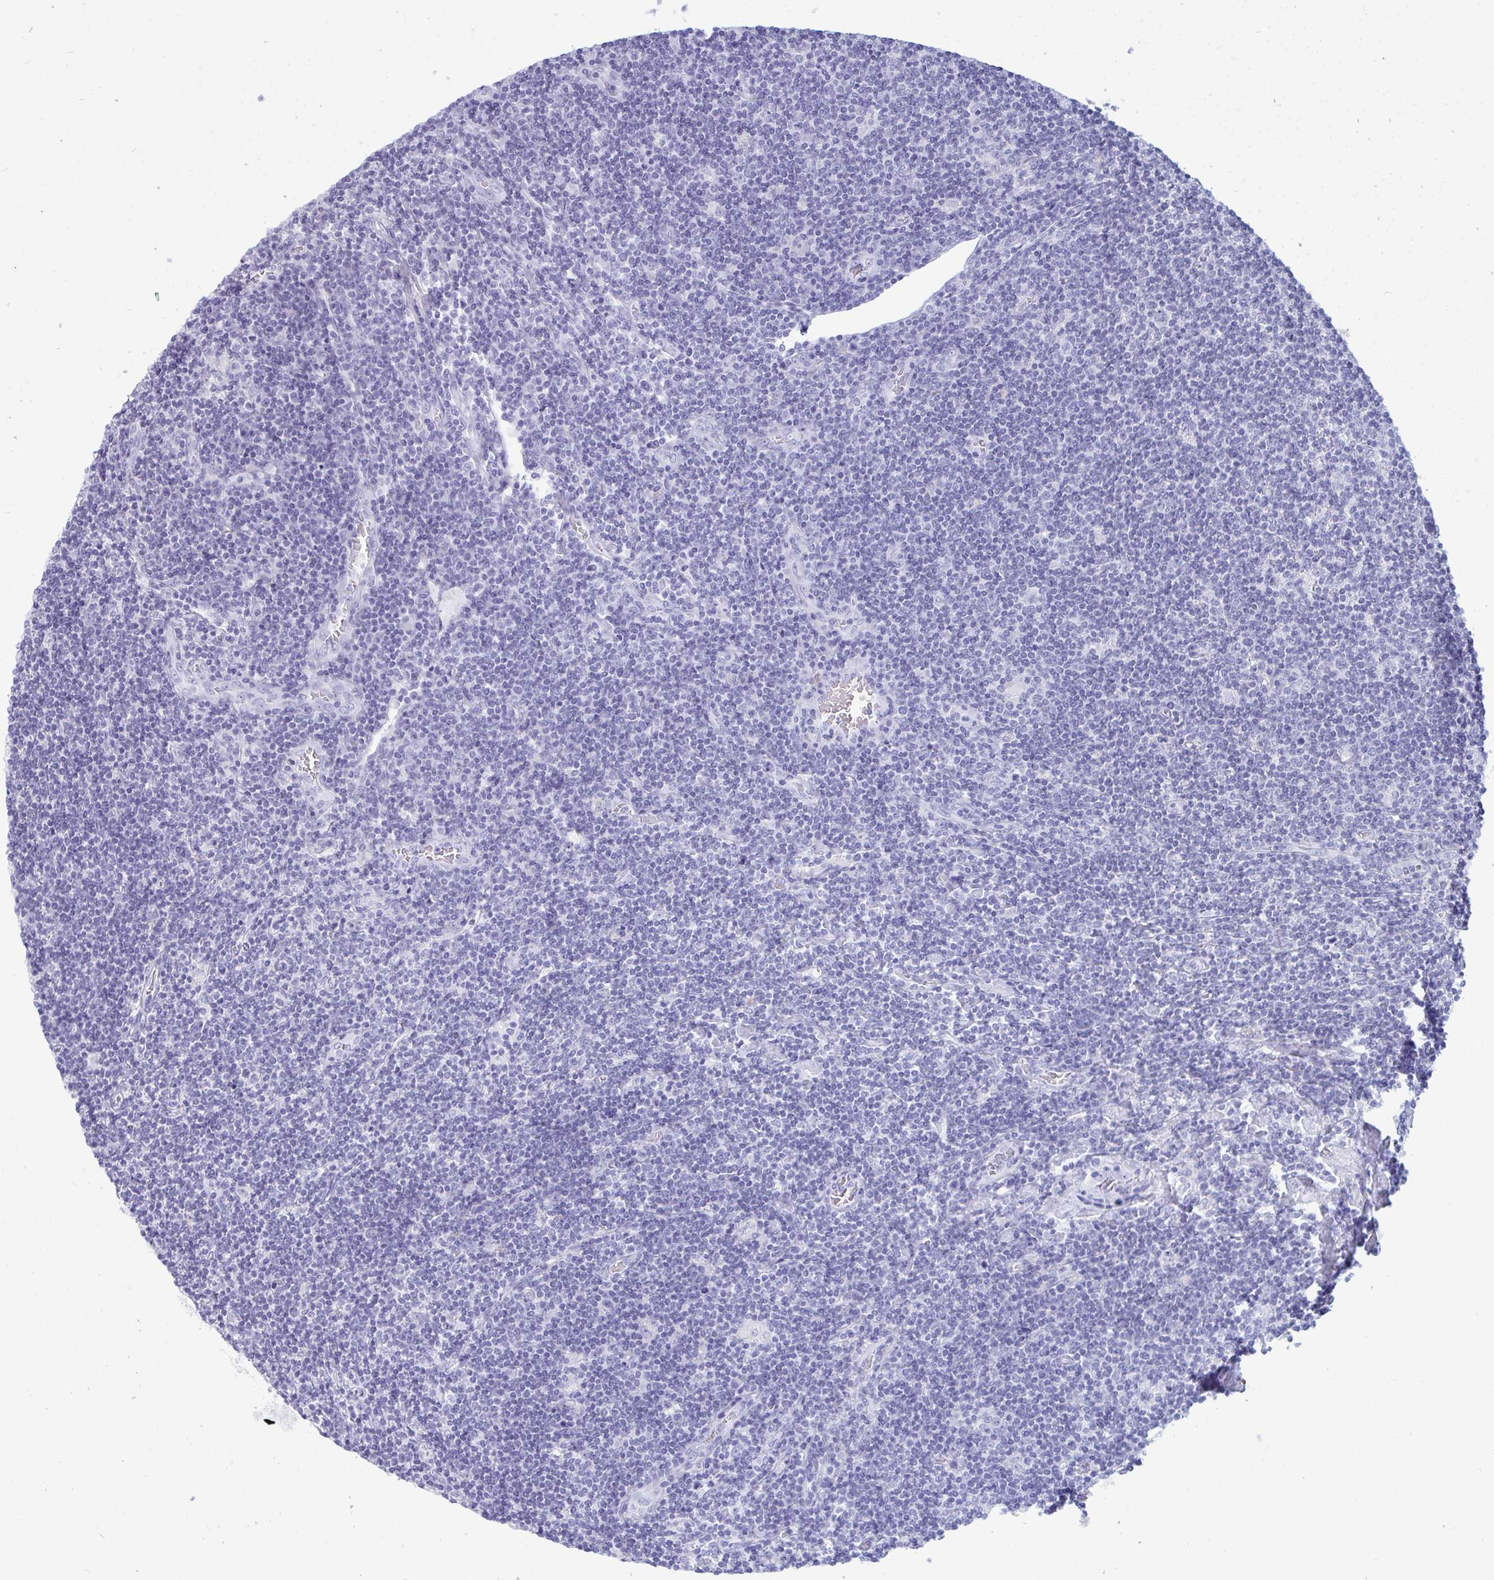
{"staining": {"intensity": "negative", "quantity": "none", "location": "none"}, "tissue": "lymphoma", "cell_type": "Tumor cells", "image_type": "cancer", "snomed": [{"axis": "morphology", "description": "Hodgkin's disease, NOS"}, {"axis": "topography", "description": "Lymph node"}], "caption": "A histopathology image of Hodgkin's disease stained for a protein reveals no brown staining in tumor cells.", "gene": "ANKRD60", "patient": {"sex": "male", "age": 40}}